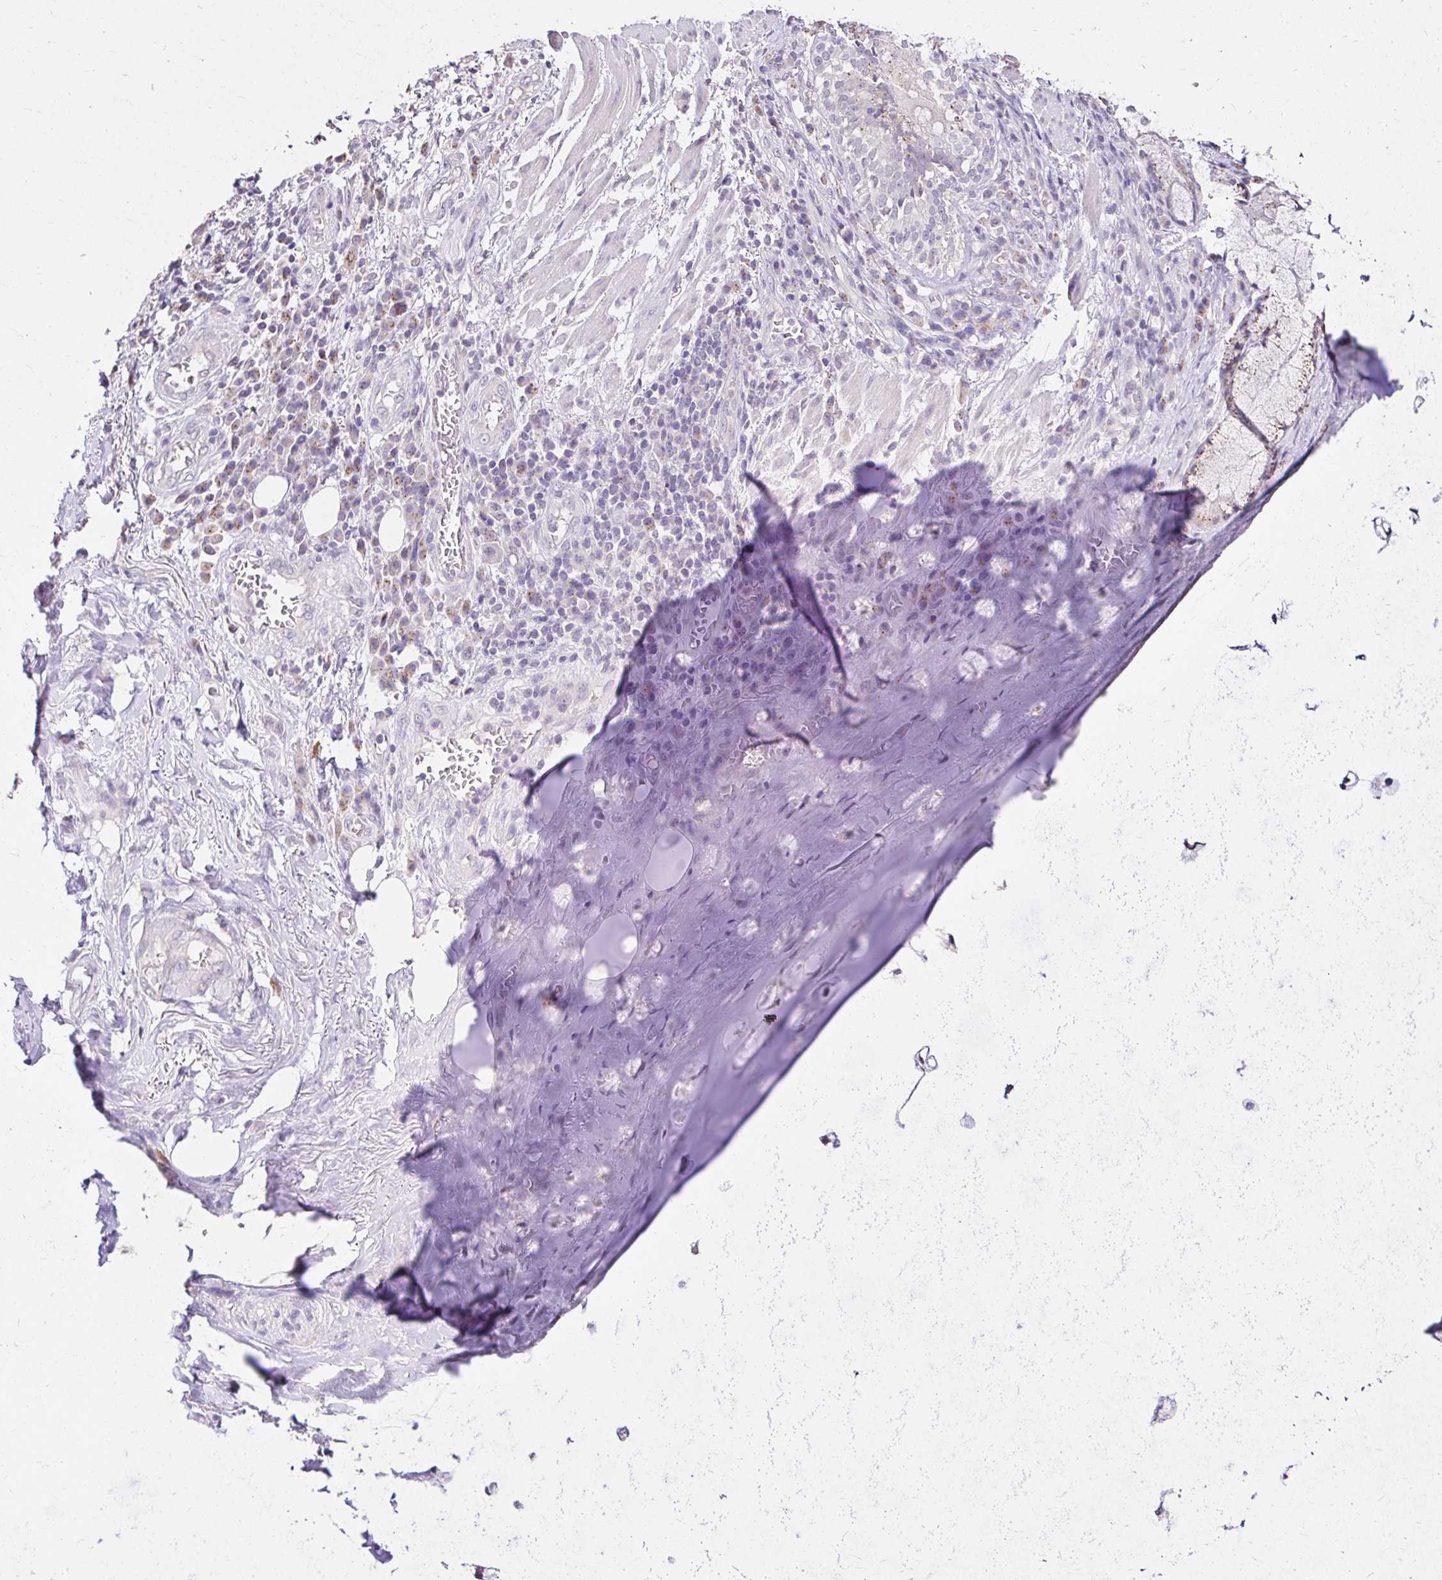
{"staining": {"intensity": "negative", "quantity": "none", "location": "none"}, "tissue": "adipose tissue", "cell_type": "Adipocytes", "image_type": "normal", "snomed": [{"axis": "morphology", "description": "Normal tissue, NOS"}, {"axis": "topography", "description": "Lymph node"}, {"axis": "topography", "description": "Bronchus"}], "caption": "Immunohistochemistry histopathology image of unremarkable human adipose tissue stained for a protein (brown), which demonstrates no positivity in adipocytes.", "gene": "KIAA1210", "patient": {"sex": "male", "age": 56}}